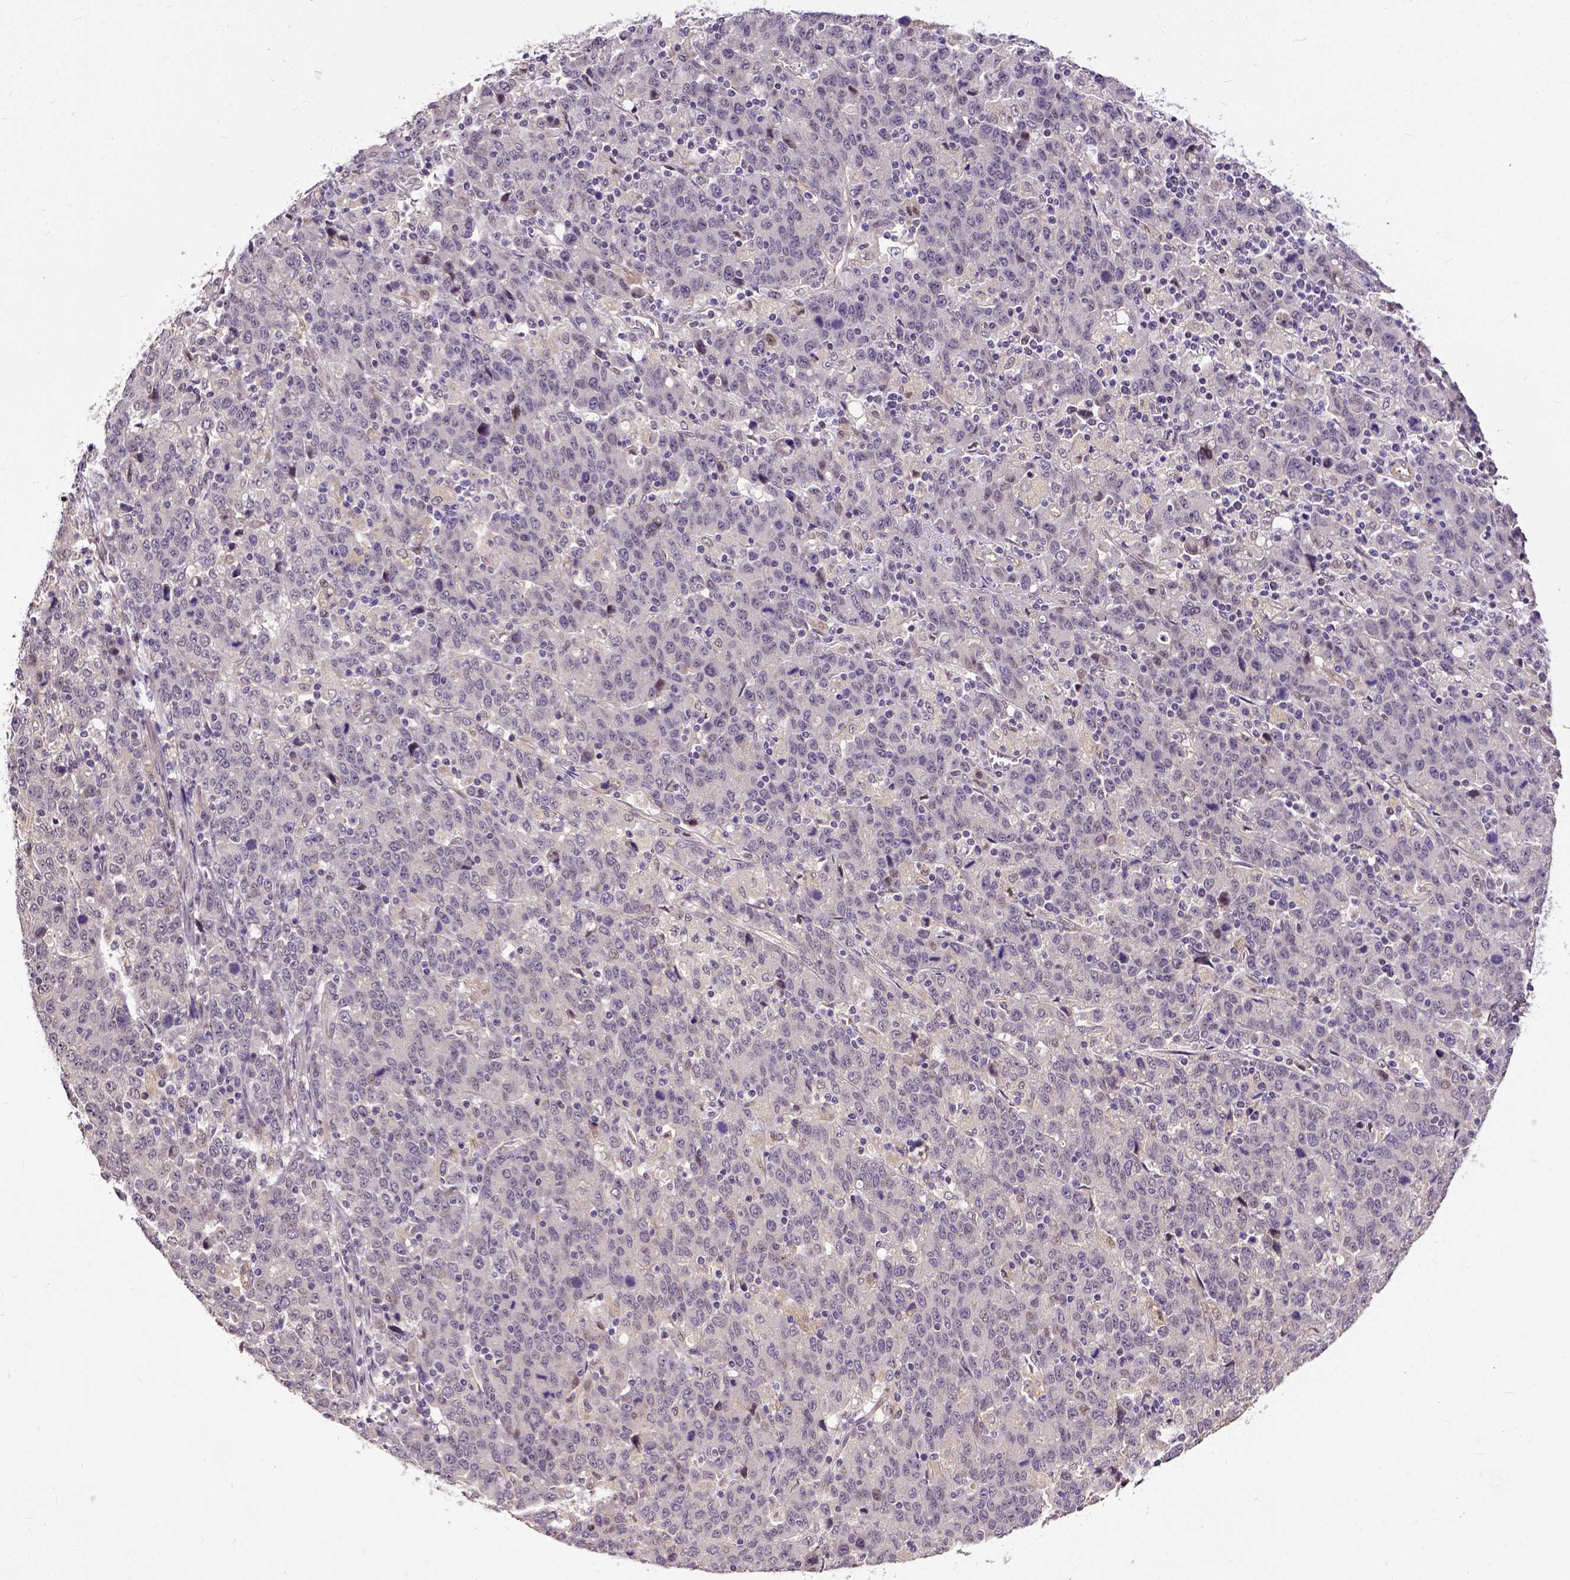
{"staining": {"intensity": "negative", "quantity": "none", "location": "none"}, "tissue": "stomach cancer", "cell_type": "Tumor cells", "image_type": "cancer", "snomed": [{"axis": "morphology", "description": "Adenocarcinoma, NOS"}, {"axis": "topography", "description": "Stomach, upper"}], "caption": "An image of stomach adenocarcinoma stained for a protein exhibits no brown staining in tumor cells. (Stains: DAB immunohistochemistry (IHC) with hematoxylin counter stain, Microscopy: brightfield microscopy at high magnification).", "gene": "DICER1", "patient": {"sex": "male", "age": 69}}